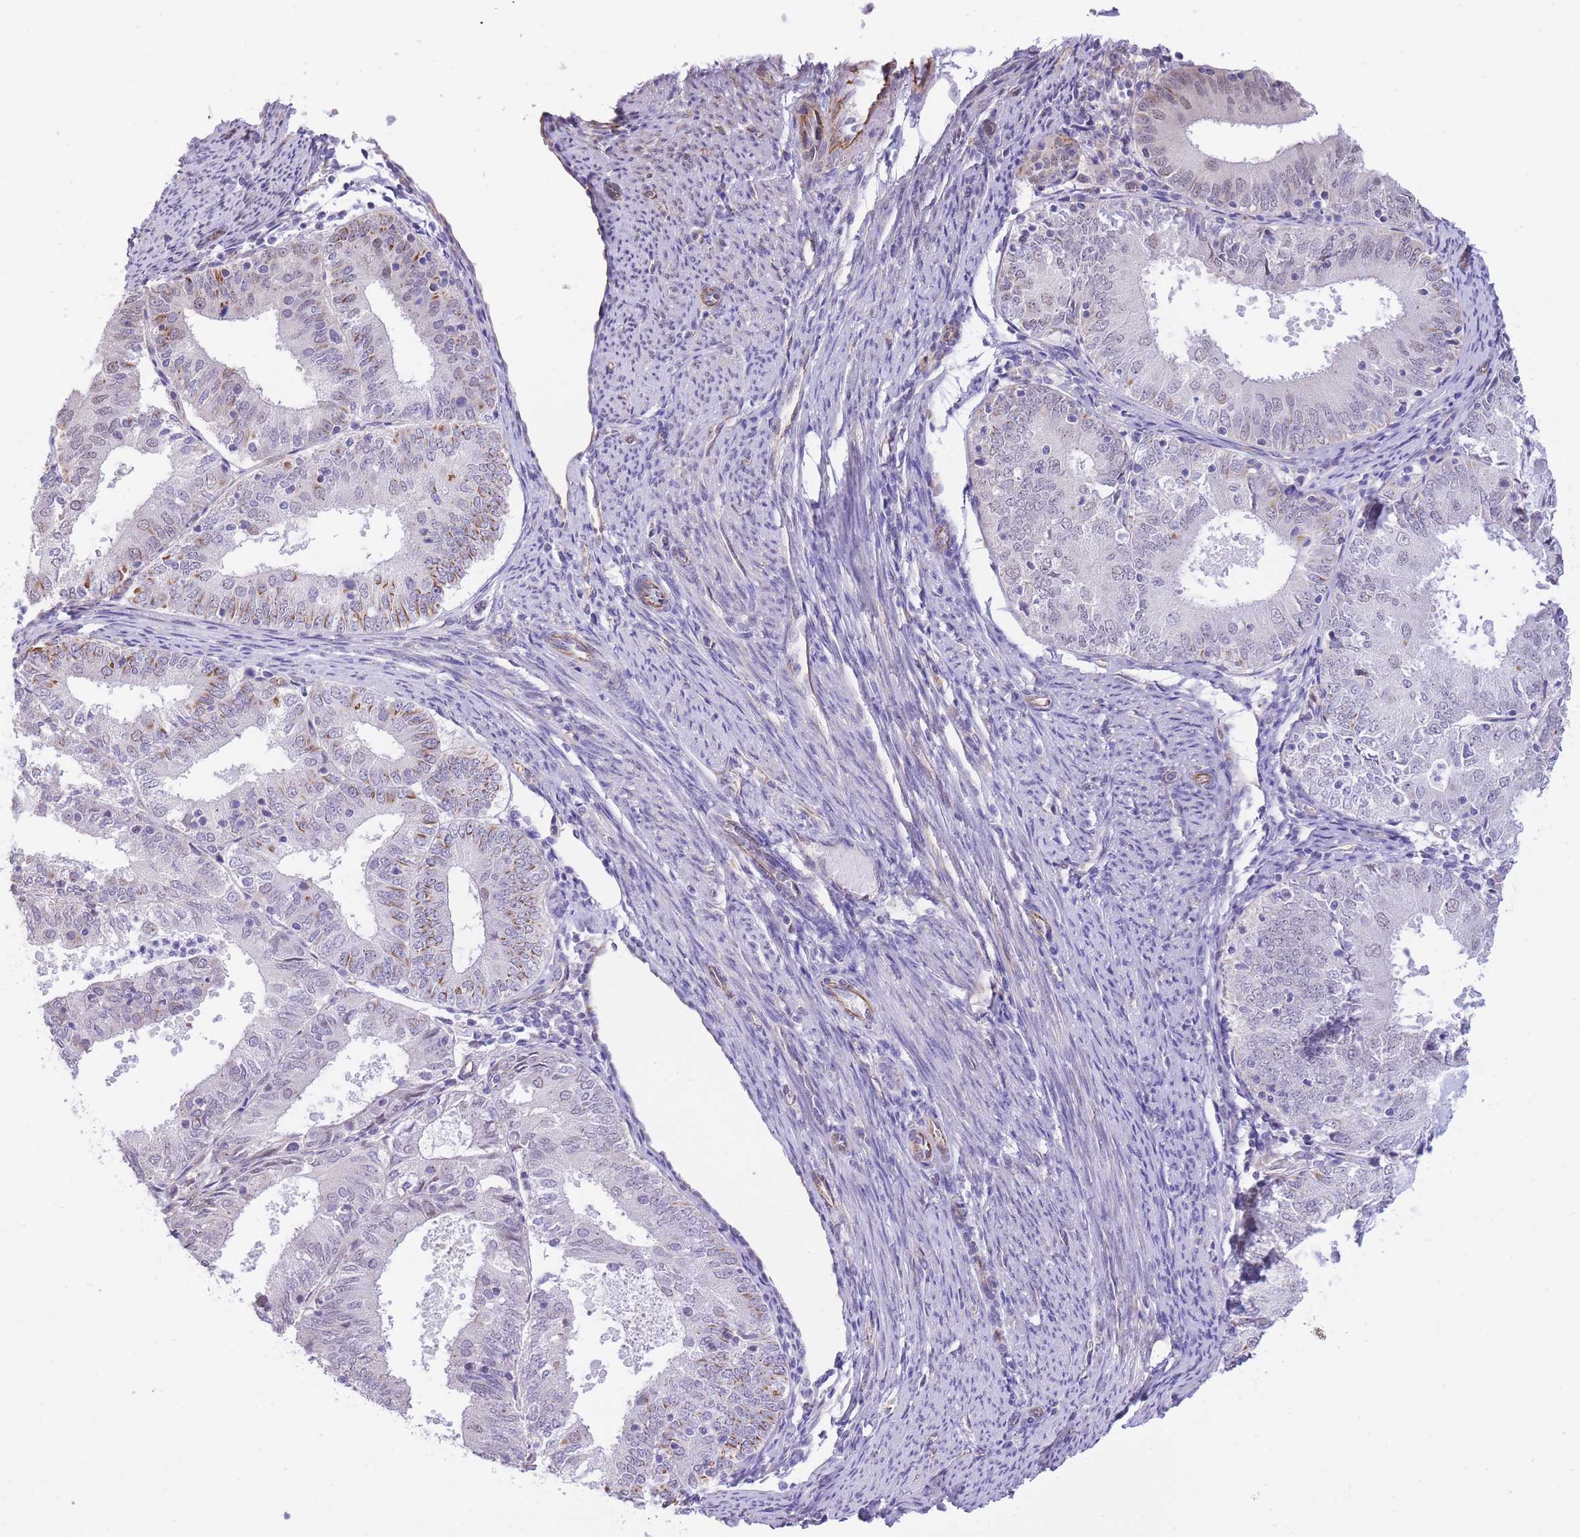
{"staining": {"intensity": "moderate", "quantity": "<25%", "location": "cytoplasmic/membranous"}, "tissue": "endometrial cancer", "cell_type": "Tumor cells", "image_type": "cancer", "snomed": [{"axis": "morphology", "description": "Adenocarcinoma, NOS"}, {"axis": "topography", "description": "Endometrium"}], "caption": "IHC staining of adenocarcinoma (endometrial), which displays low levels of moderate cytoplasmic/membranous positivity in approximately <25% of tumor cells indicating moderate cytoplasmic/membranous protein expression. The staining was performed using DAB (3,3'-diaminobenzidine) (brown) for protein detection and nuclei were counterstained in hematoxylin (blue).", "gene": "PSG8", "patient": {"sex": "female", "age": 57}}